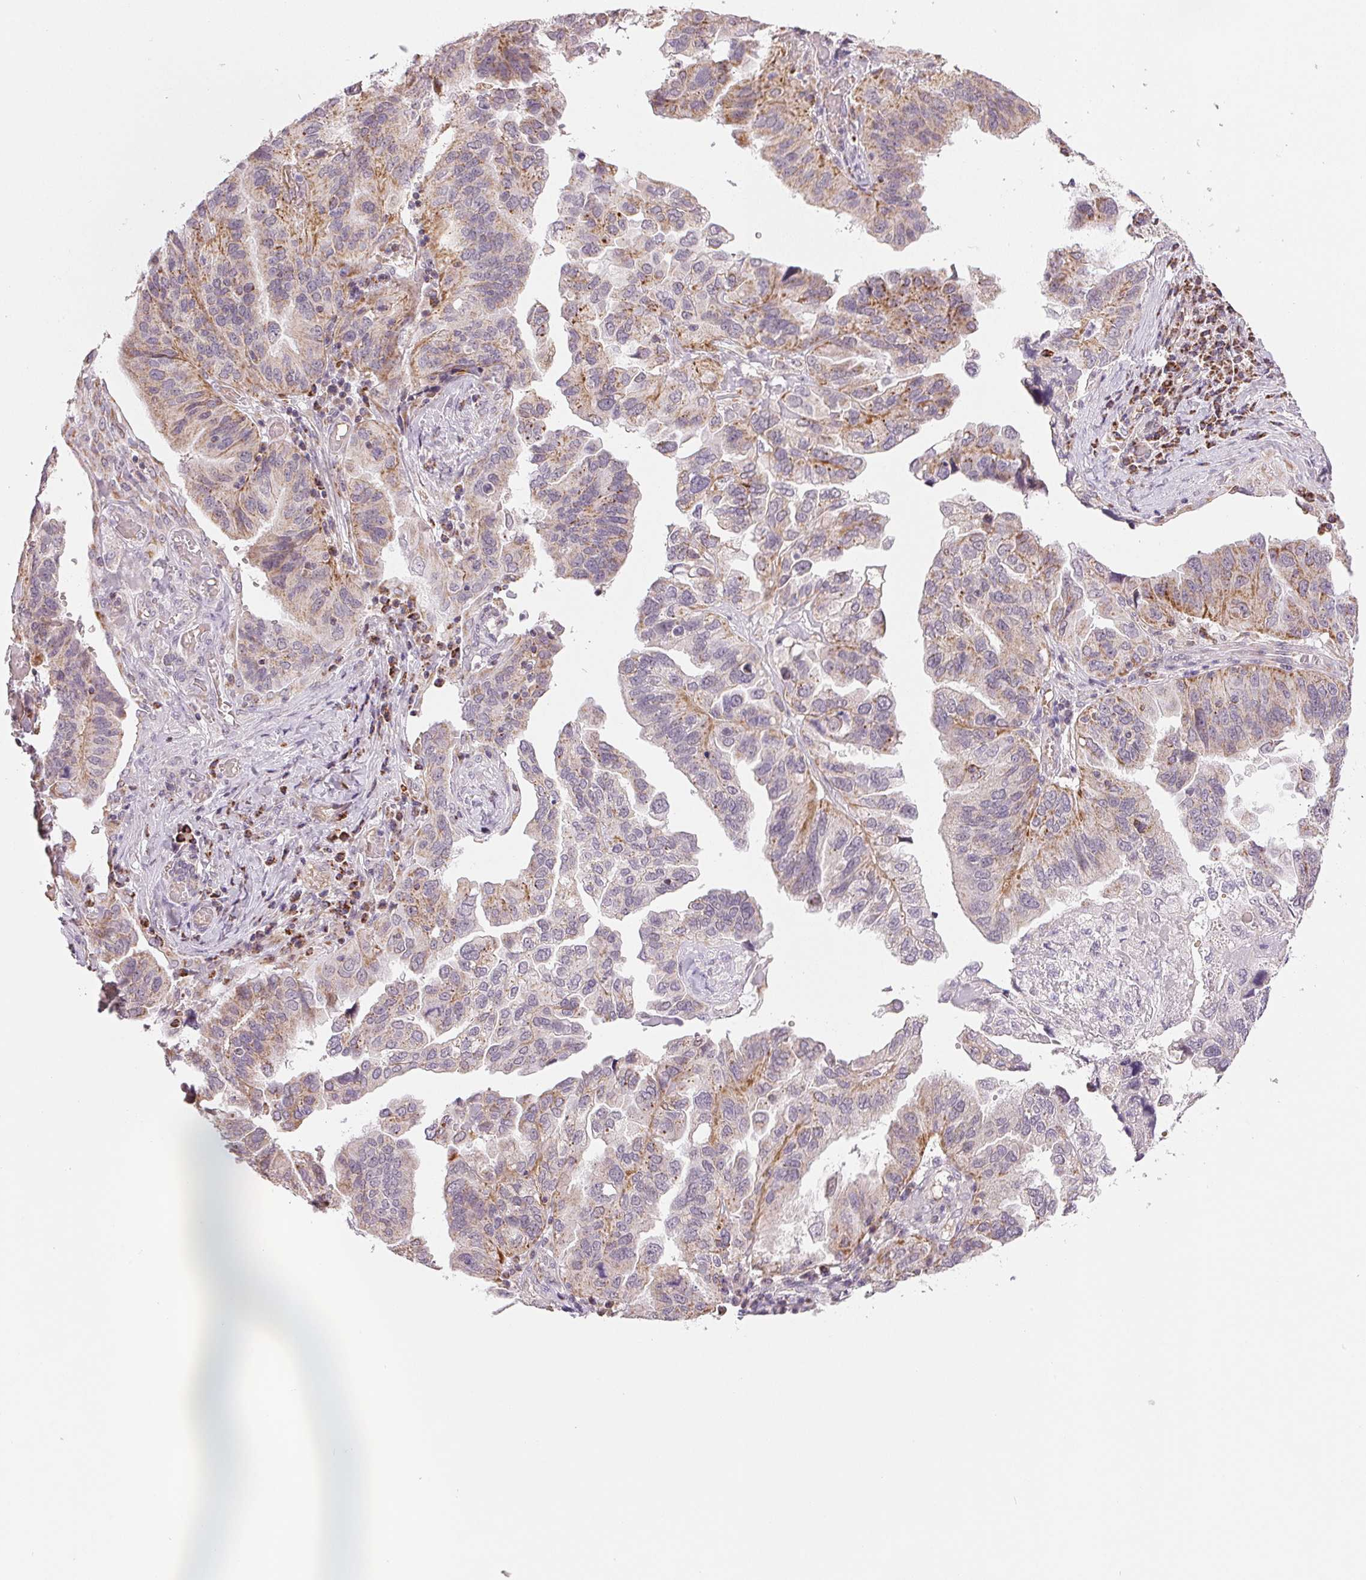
{"staining": {"intensity": "moderate", "quantity": "<25%", "location": "cytoplasmic/membranous"}, "tissue": "ovarian cancer", "cell_type": "Tumor cells", "image_type": "cancer", "snomed": [{"axis": "morphology", "description": "Cystadenocarcinoma, serous, NOS"}, {"axis": "topography", "description": "Ovary"}], "caption": "Tumor cells reveal low levels of moderate cytoplasmic/membranous expression in approximately <25% of cells in human serous cystadenocarcinoma (ovarian). (Stains: DAB (3,3'-diaminobenzidine) in brown, nuclei in blue, Microscopy: brightfield microscopy at high magnification).", "gene": "HINT2", "patient": {"sex": "female", "age": 79}}